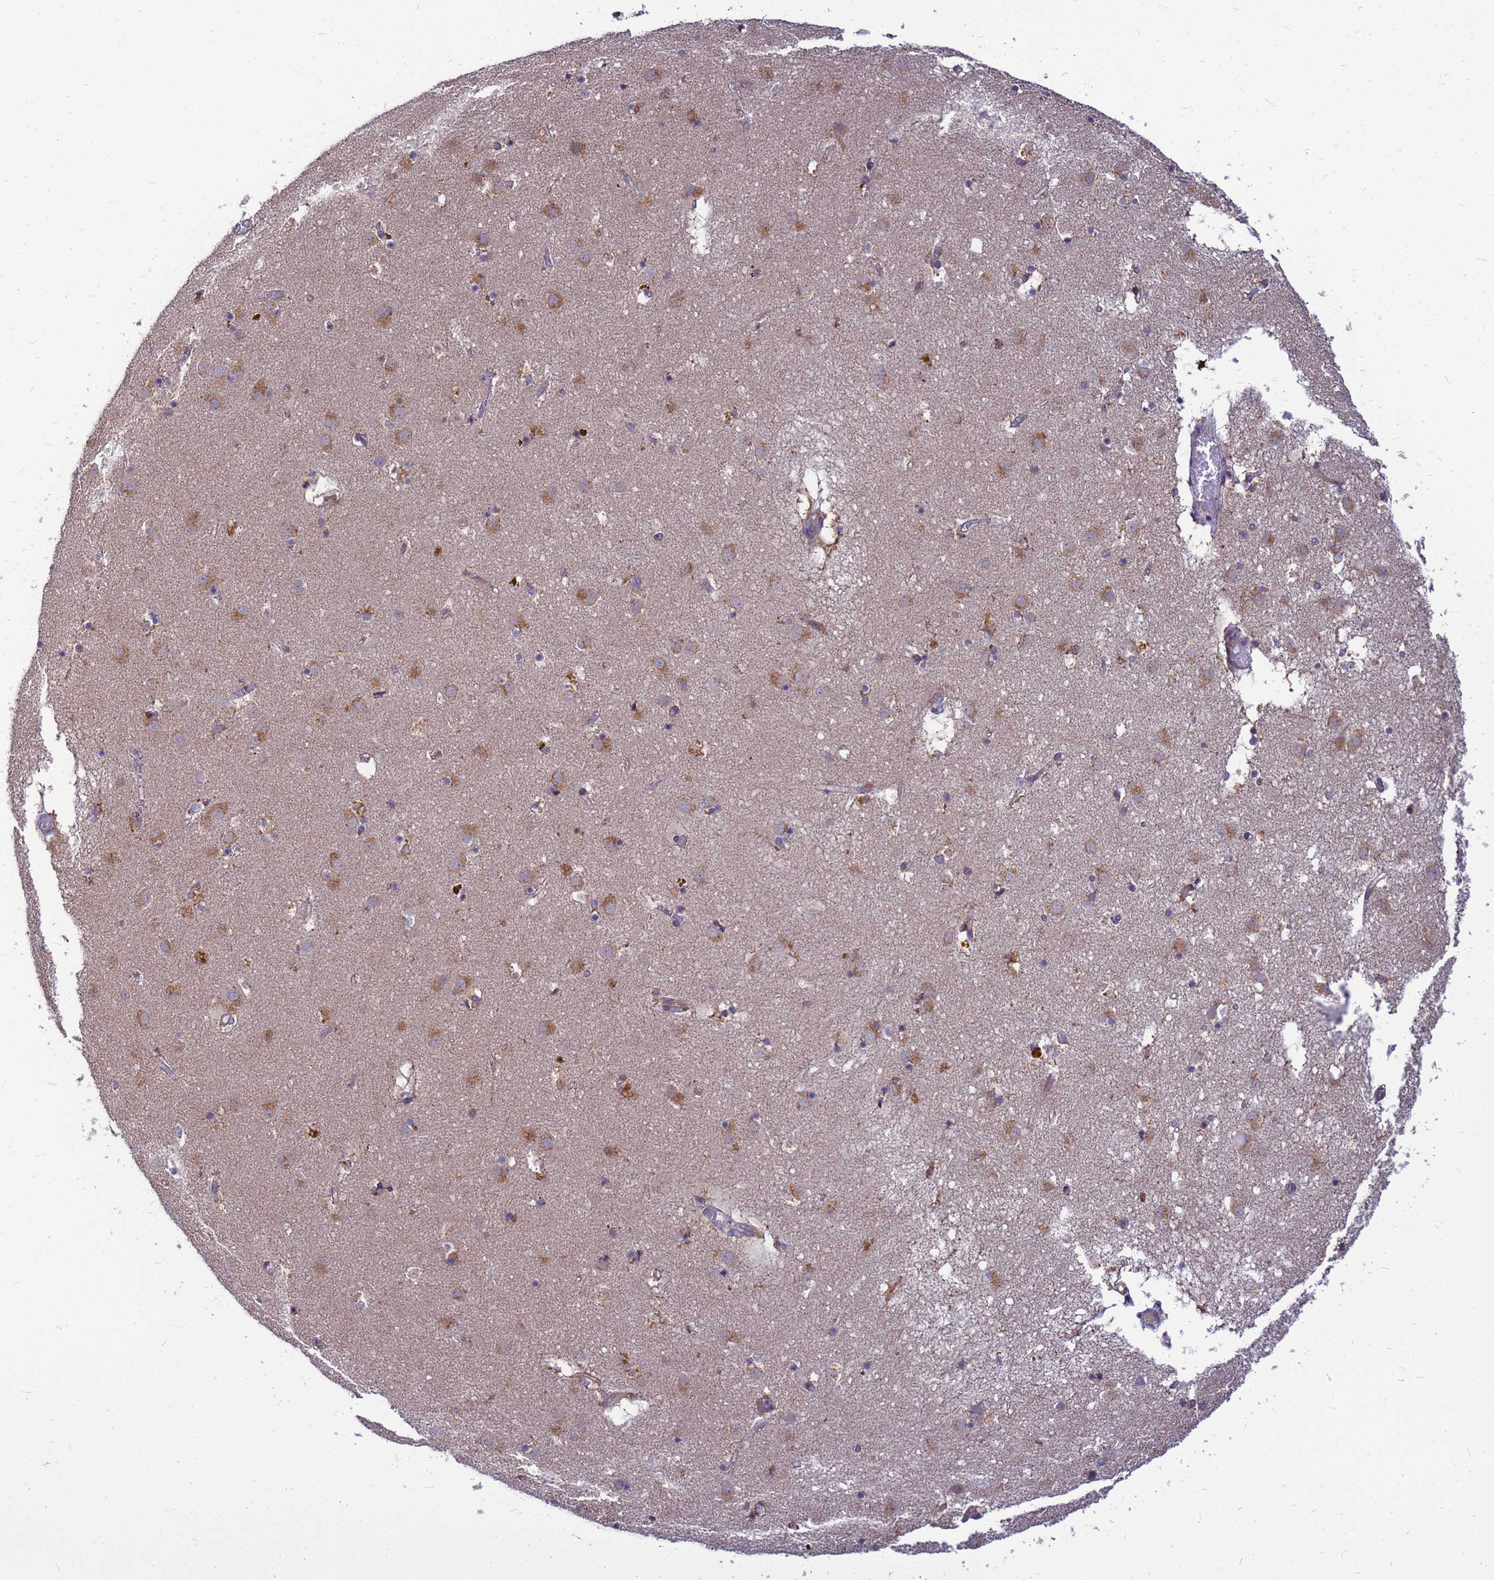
{"staining": {"intensity": "moderate", "quantity": "<25%", "location": "cytoplasmic/membranous"}, "tissue": "caudate", "cell_type": "Glial cells", "image_type": "normal", "snomed": [{"axis": "morphology", "description": "Normal tissue, NOS"}, {"axis": "topography", "description": "Lateral ventricle wall"}], "caption": "DAB immunohistochemical staining of normal caudate displays moderate cytoplasmic/membranous protein positivity in about <25% of glial cells. The protein is shown in brown color, while the nuclei are stained blue.", "gene": "CMC4", "patient": {"sex": "male", "age": 70}}